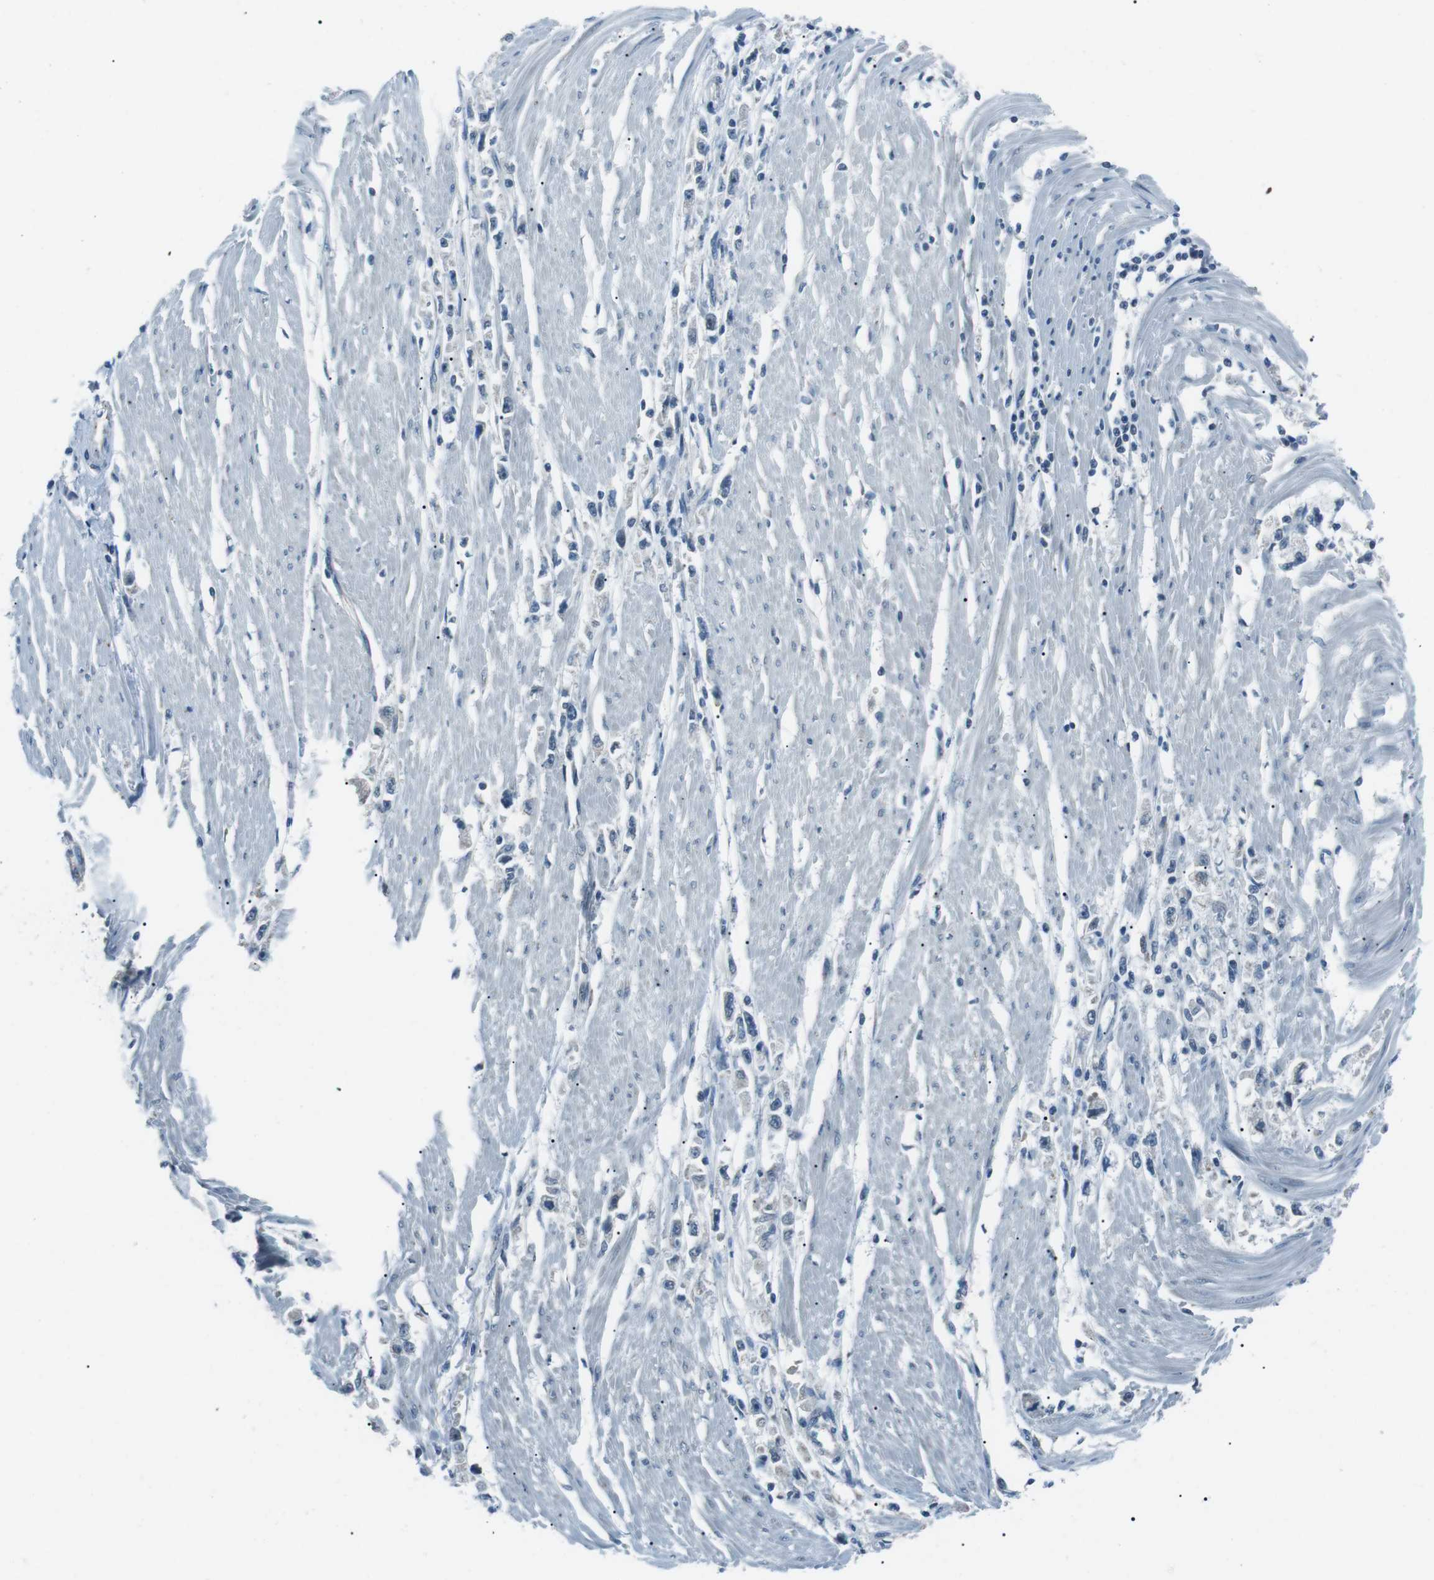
{"staining": {"intensity": "negative", "quantity": "none", "location": "none"}, "tissue": "stomach cancer", "cell_type": "Tumor cells", "image_type": "cancer", "snomed": [{"axis": "morphology", "description": "Adenocarcinoma, NOS"}, {"axis": "topography", "description": "Stomach"}], "caption": "High magnification brightfield microscopy of stomach cancer stained with DAB (brown) and counterstained with hematoxylin (blue): tumor cells show no significant staining. (Stains: DAB immunohistochemistry with hematoxylin counter stain, Microscopy: brightfield microscopy at high magnification).", "gene": "SERPINB2", "patient": {"sex": "female", "age": 59}}